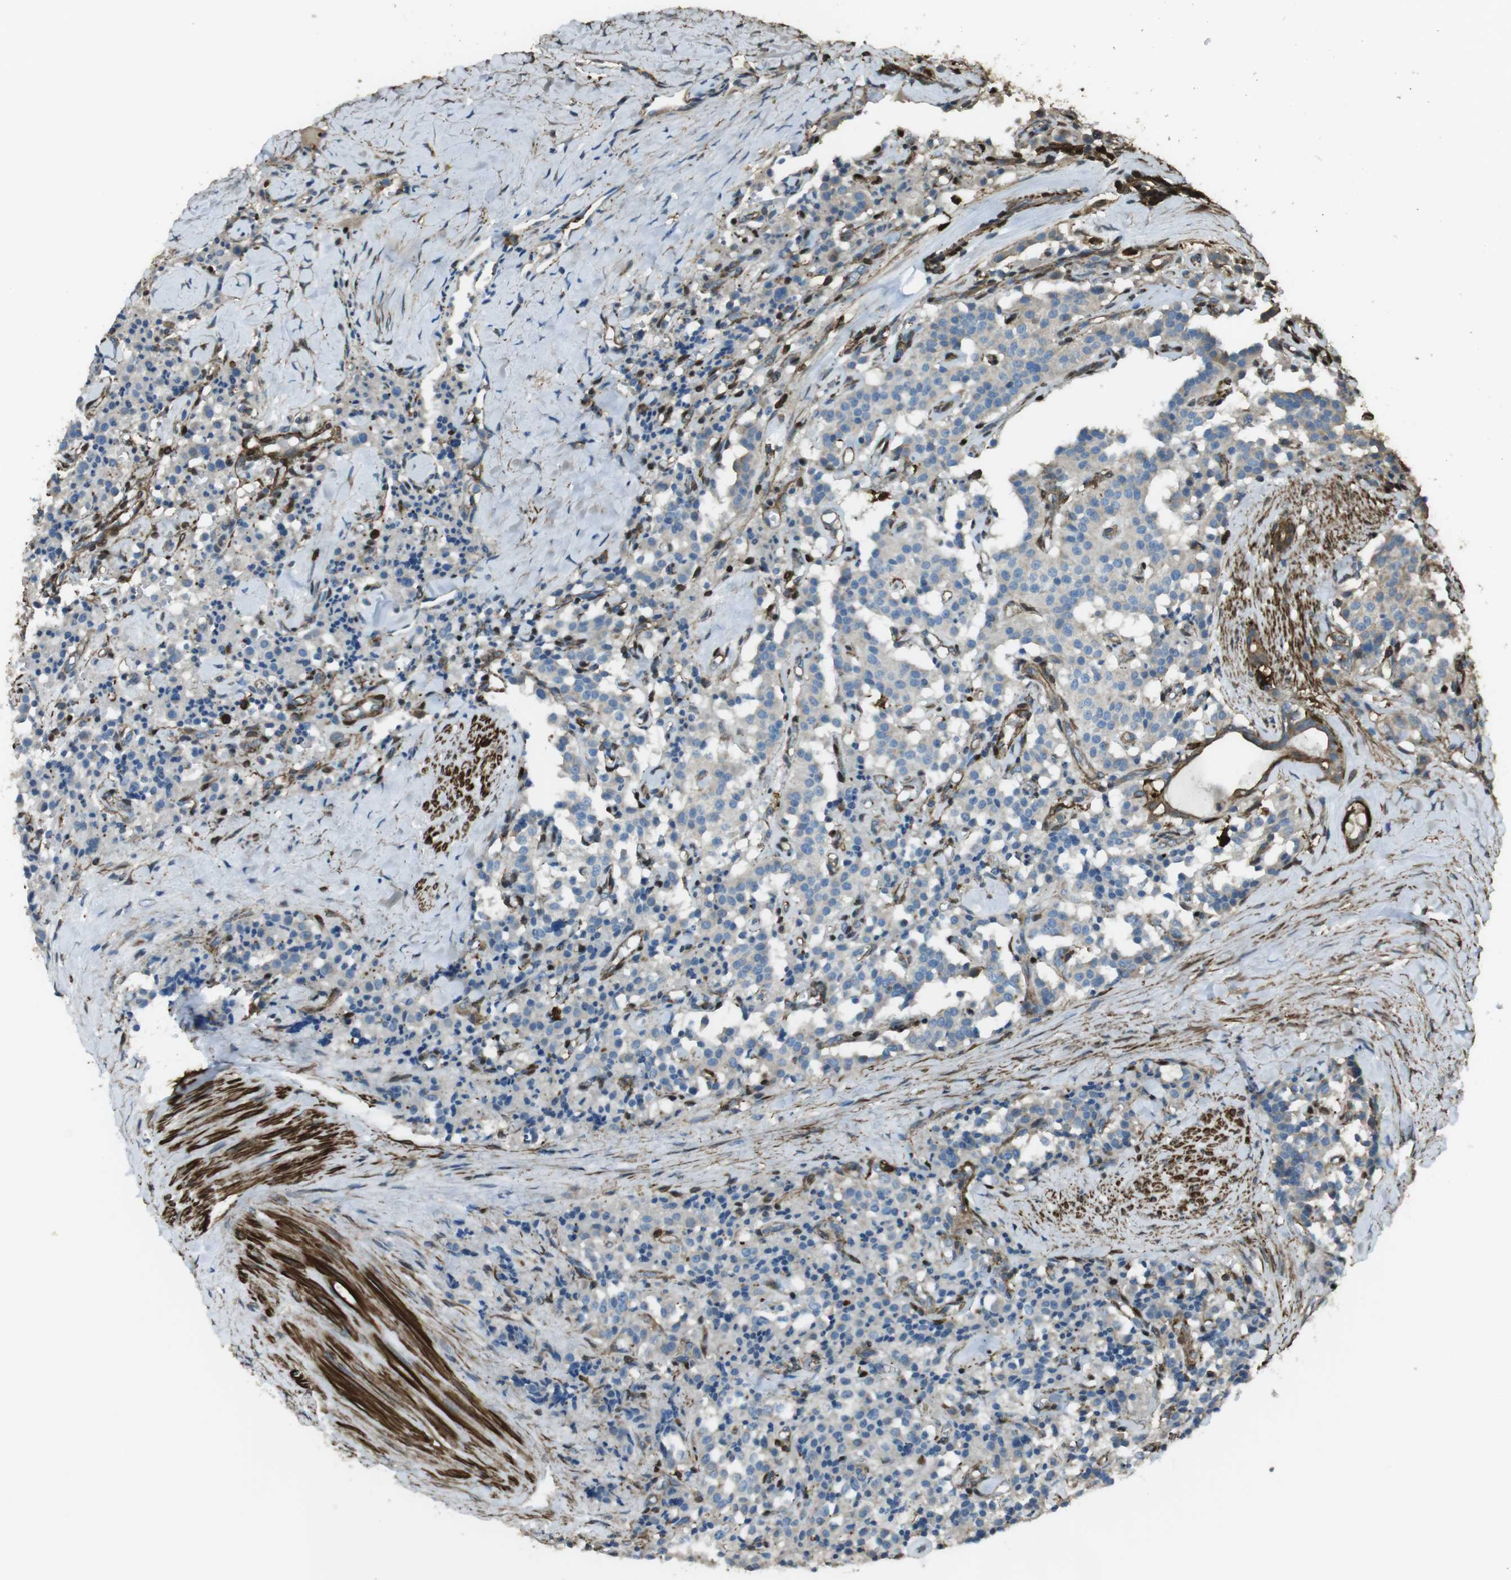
{"staining": {"intensity": "weak", "quantity": "<25%", "location": "cytoplasmic/membranous"}, "tissue": "carcinoid", "cell_type": "Tumor cells", "image_type": "cancer", "snomed": [{"axis": "morphology", "description": "Carcinoid, malignant, NOS"}, {"axis": "topography", "description": "Lung"}], "caption": "The histopathology image reveals no staining of tumor cells in carcinoid (malignant).", "gene": "SFT2D1", "patient": {"sex": "male", "age": 30}}